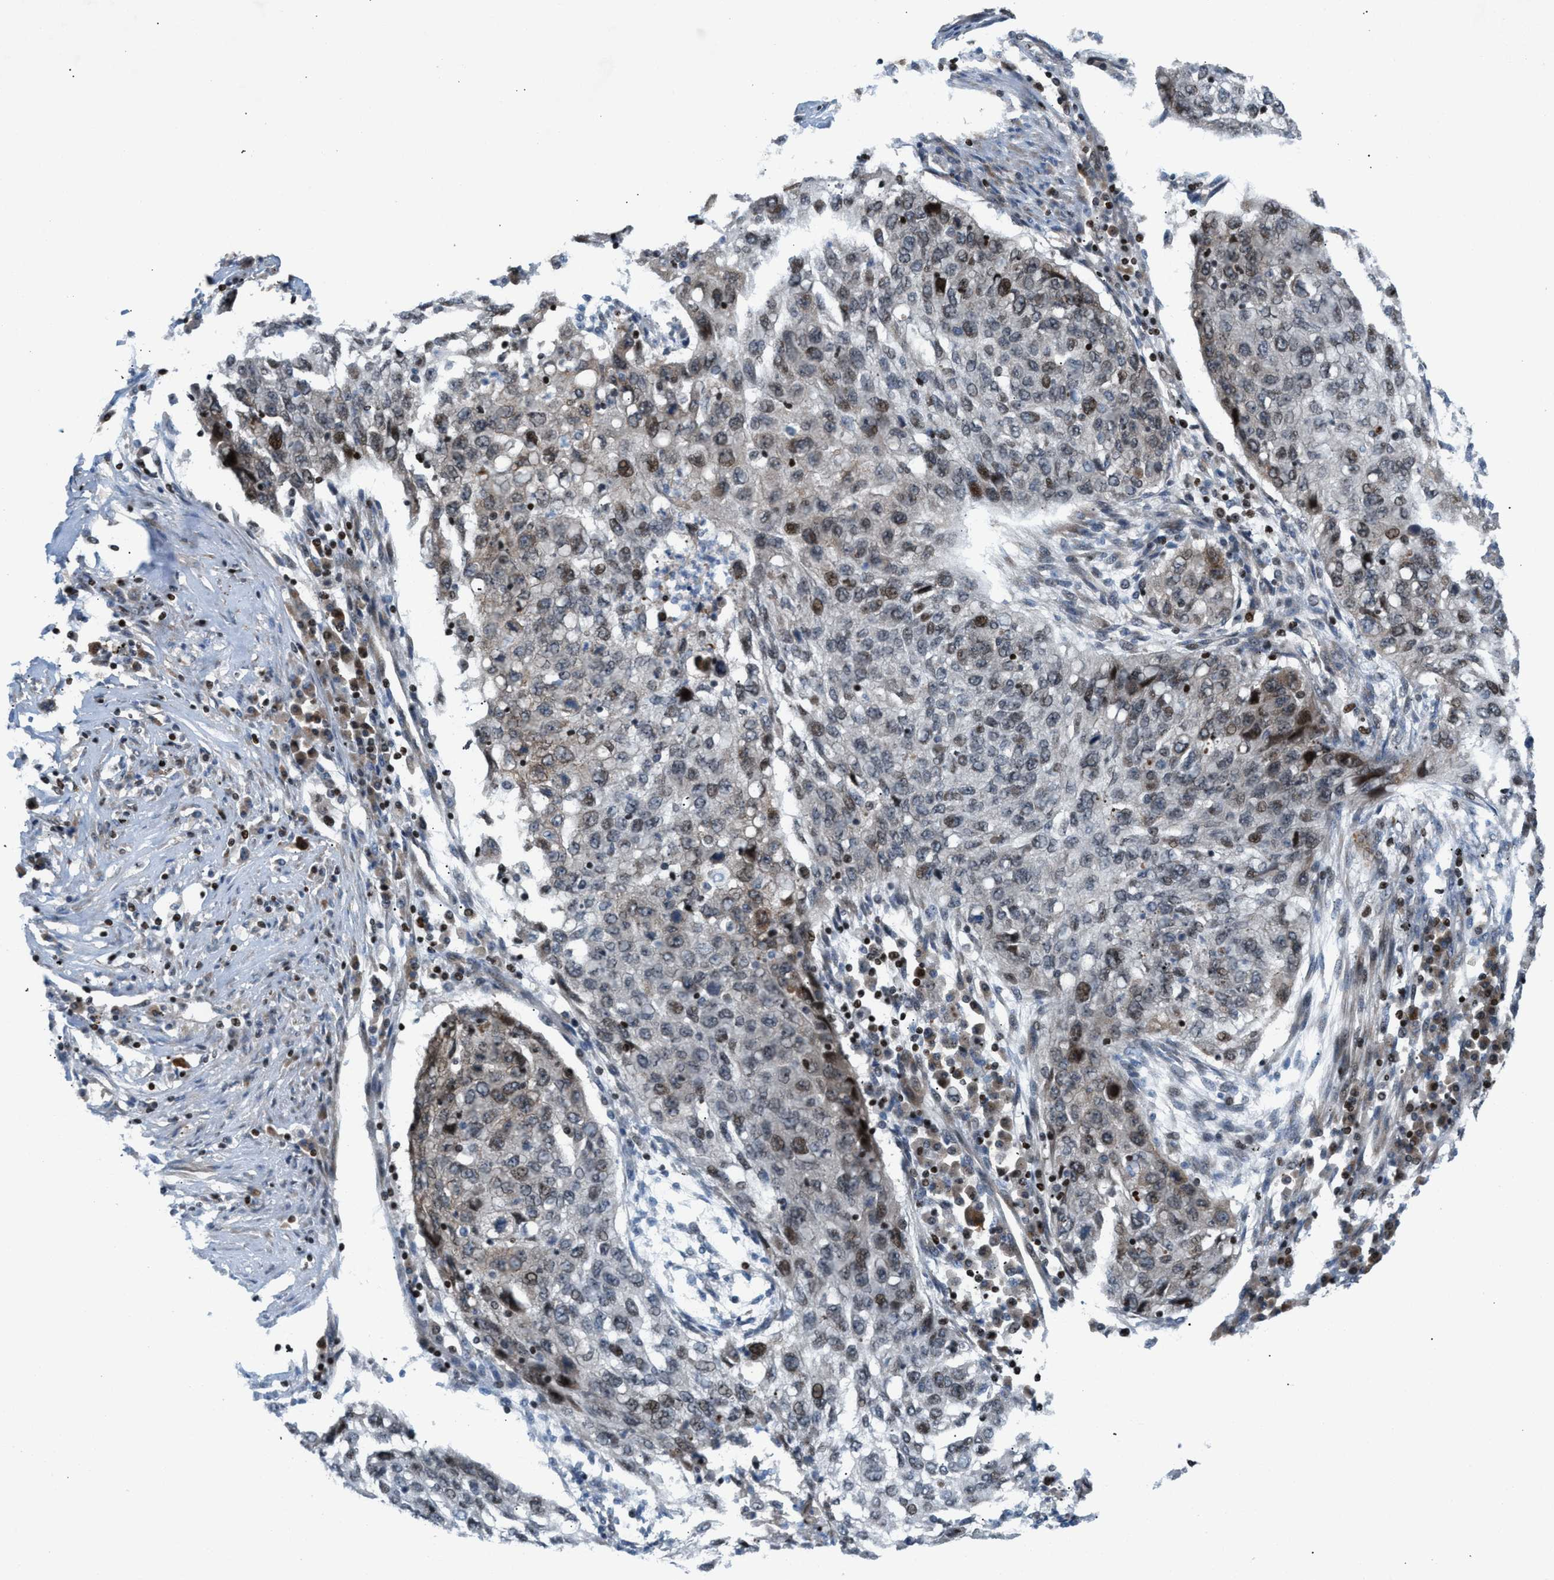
{"staining": {"intensity": "moderate", "quantity": "<25%", "location": "nuclear"}, "tissue": "lung cancer", "cell_type": "Tumor cells", "image_type": "cancer", "snomed": [{"axis": "morphology", "description": "Squamous cell carcinoma, NOS"}, {"axis": "topography", "description": "Lung"}], "caption": "Moderate nuclear expression for a protein is seen in about <25% of tumor cells of lung squamous cell carcinoma using immunohistochemistry.", "gene": "ZNF276", "patient": {"sex": "female", "age": 63}}